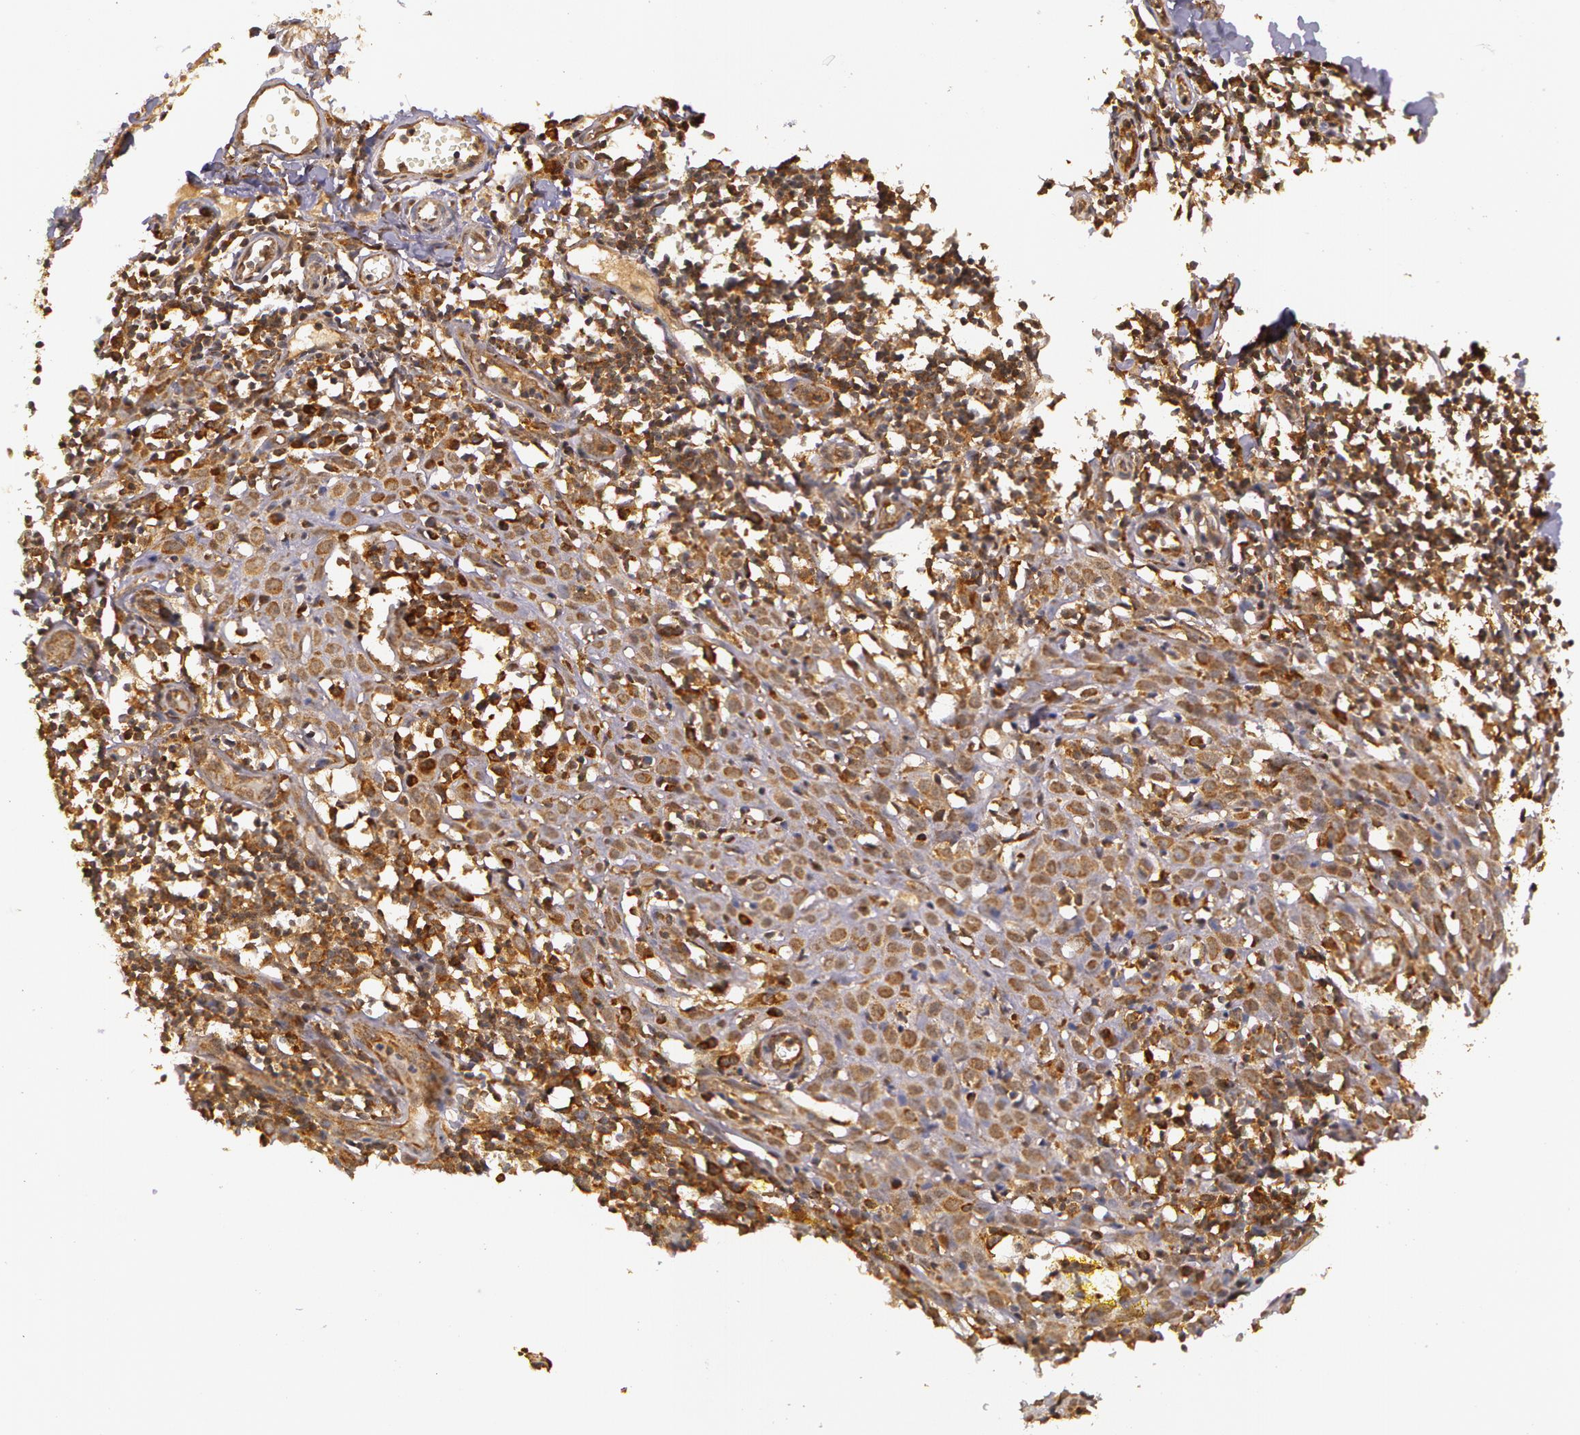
{"staining": {"intensity": "moderate", "quantity": ">75%", "location": "cytoplasmic/membranous"}, "tissue": "melanoma", "cell_type": "Tumor cells", "image_type": "cancer", "snomed": [{"axis": "morphology", "description": "Malignant melanoma, NOS"}, {"axis": "topography", "description": "Skin"}], "caption": "Malignant melanoma stained with a brown dye demonstrates moderate cytoplasmic/membranous positive expression in approximately >75% of tumor cells.", "gene": "ASCC2", "patient": {"sex": "female", "age": 52}}